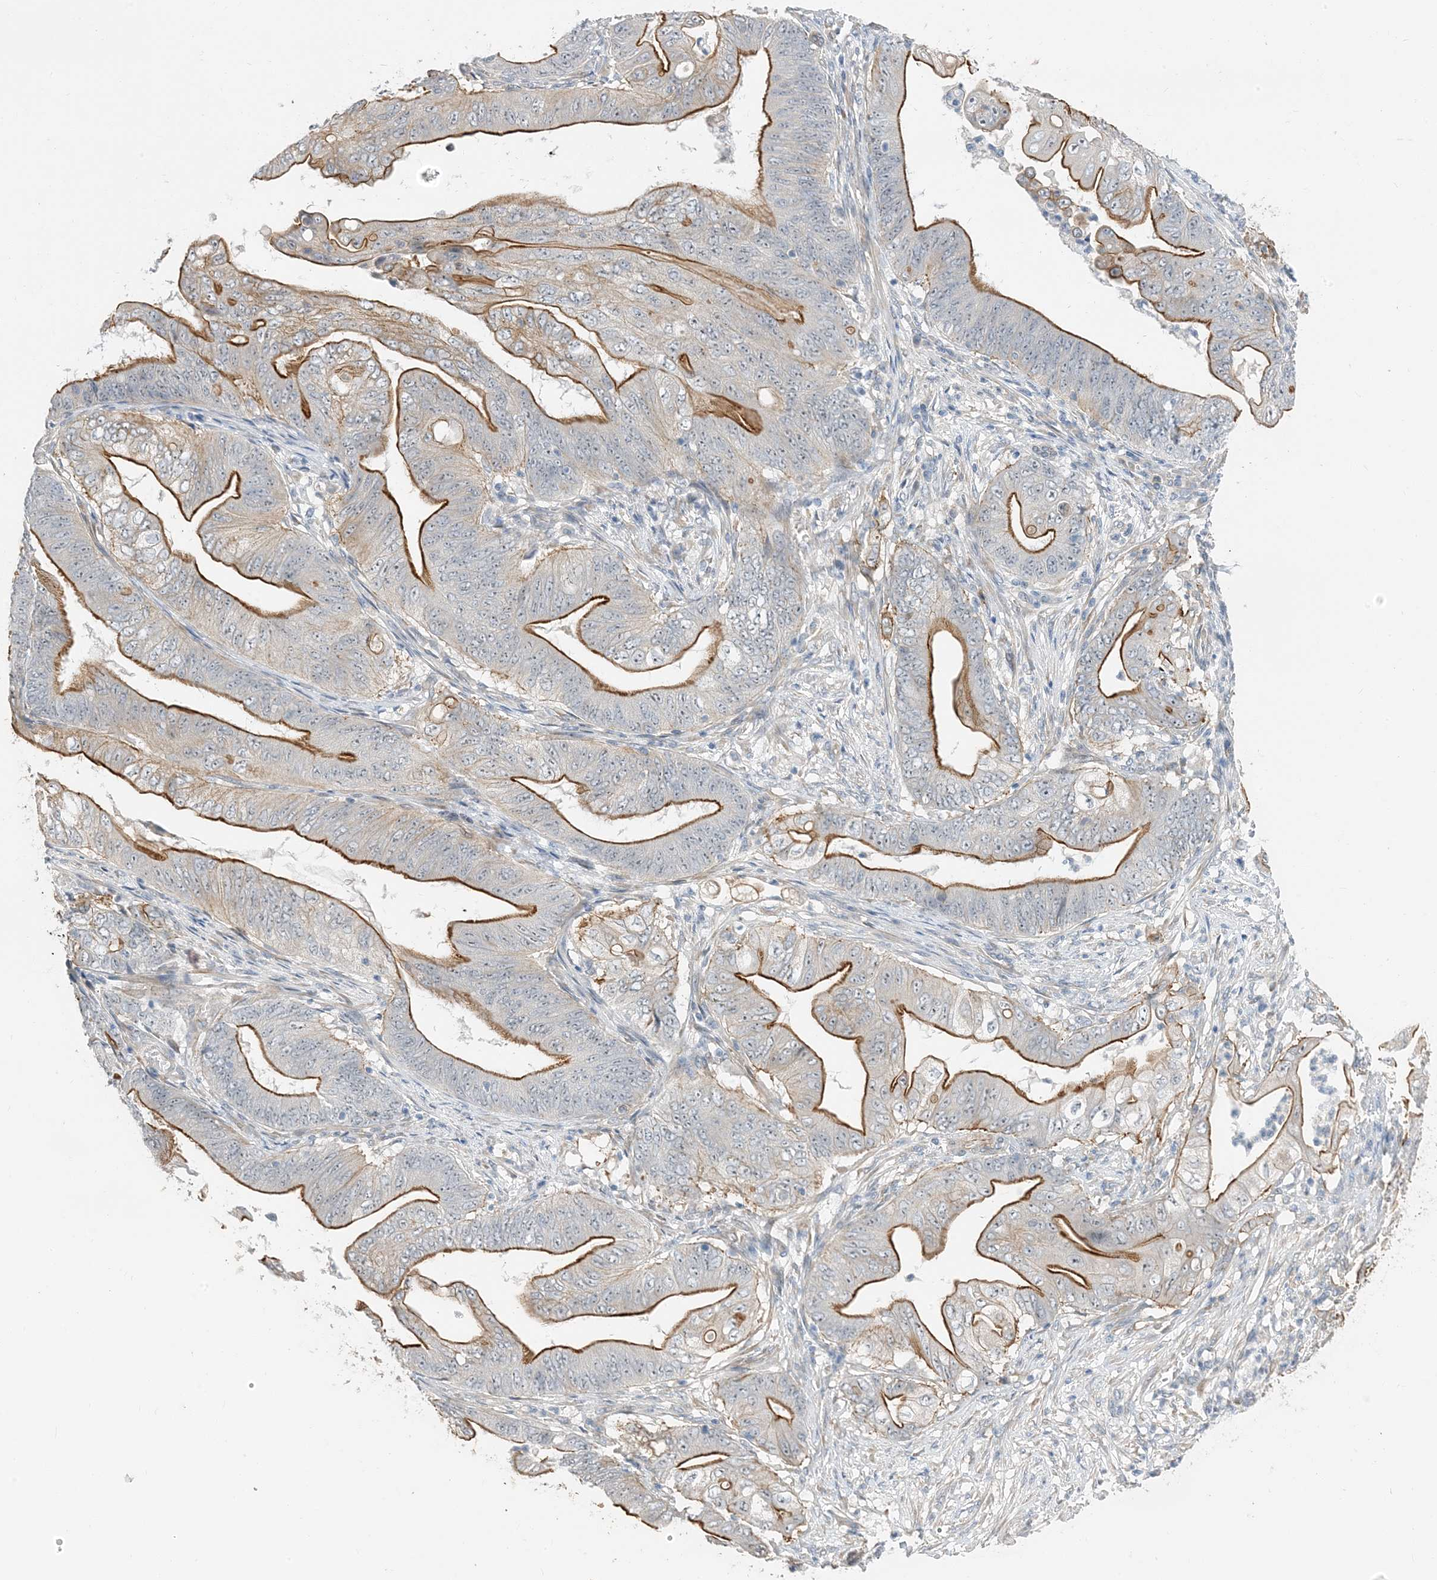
{"staining": {"intensity": "strong", "quantity": "25%-75%", "location": "cytoplasmic/membranous"}, "tissue": "stomach cancer", "cell_type": "Tumor cells", "image_type": "cancer", "snomed": [{"axis": "morphology", "description": "Adenocarcinoma, NOS"}, {"axis": "topography", "description": "Stomach"}], "caption": "Adenocarcinoma (stomach) stained with DAB (3,3'-diaminobenzidine) IHC displays high levels of strong cytoplasmic/membranous expression in approximately 25%-75% of tumor cells.", "gene": "IL36B", "patient": {"sex": "female", "age": 73}}